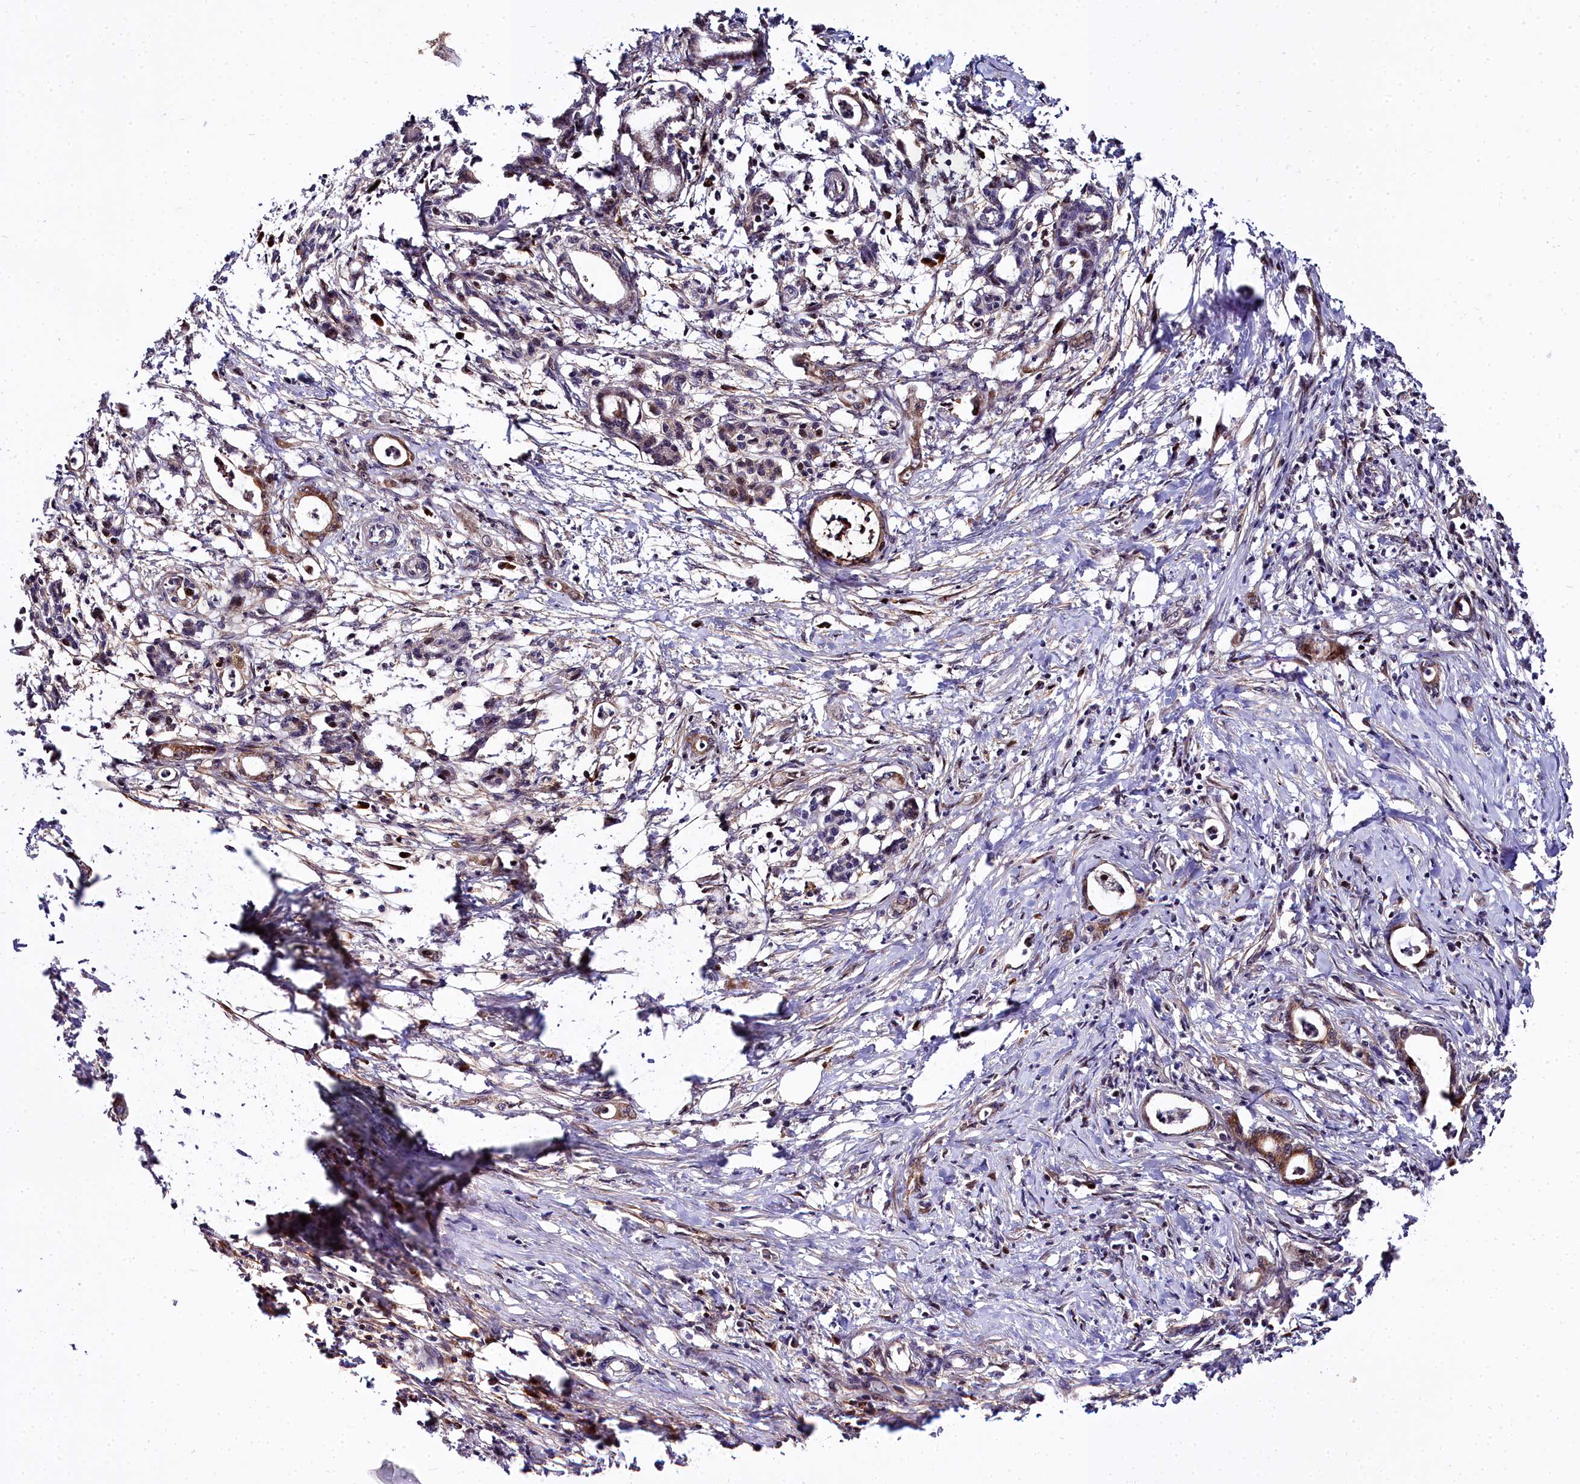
{"staining": {"intensity": "moderate", "quantity": "<25%", "location": "cytoplasmic/membranous"}, "tissue": "pancreatic cancer", "cell_type": "Tumor cells", "image_type": "cancer", "snomed": [{"axis": "morphology", "description": "Adenocarcinoma, NOS"}, {"axis": "topography", "description": "Pancreas"}], "caption": "The image shows immunohistochemical staining of adenocarcinoma (pancreatic). There is moderate cytoplasmic/membranous positivity is seen in about <25% of tumor cells.", "gene": "MRPS11", "patient": {"sex": "female", "age": 55}}